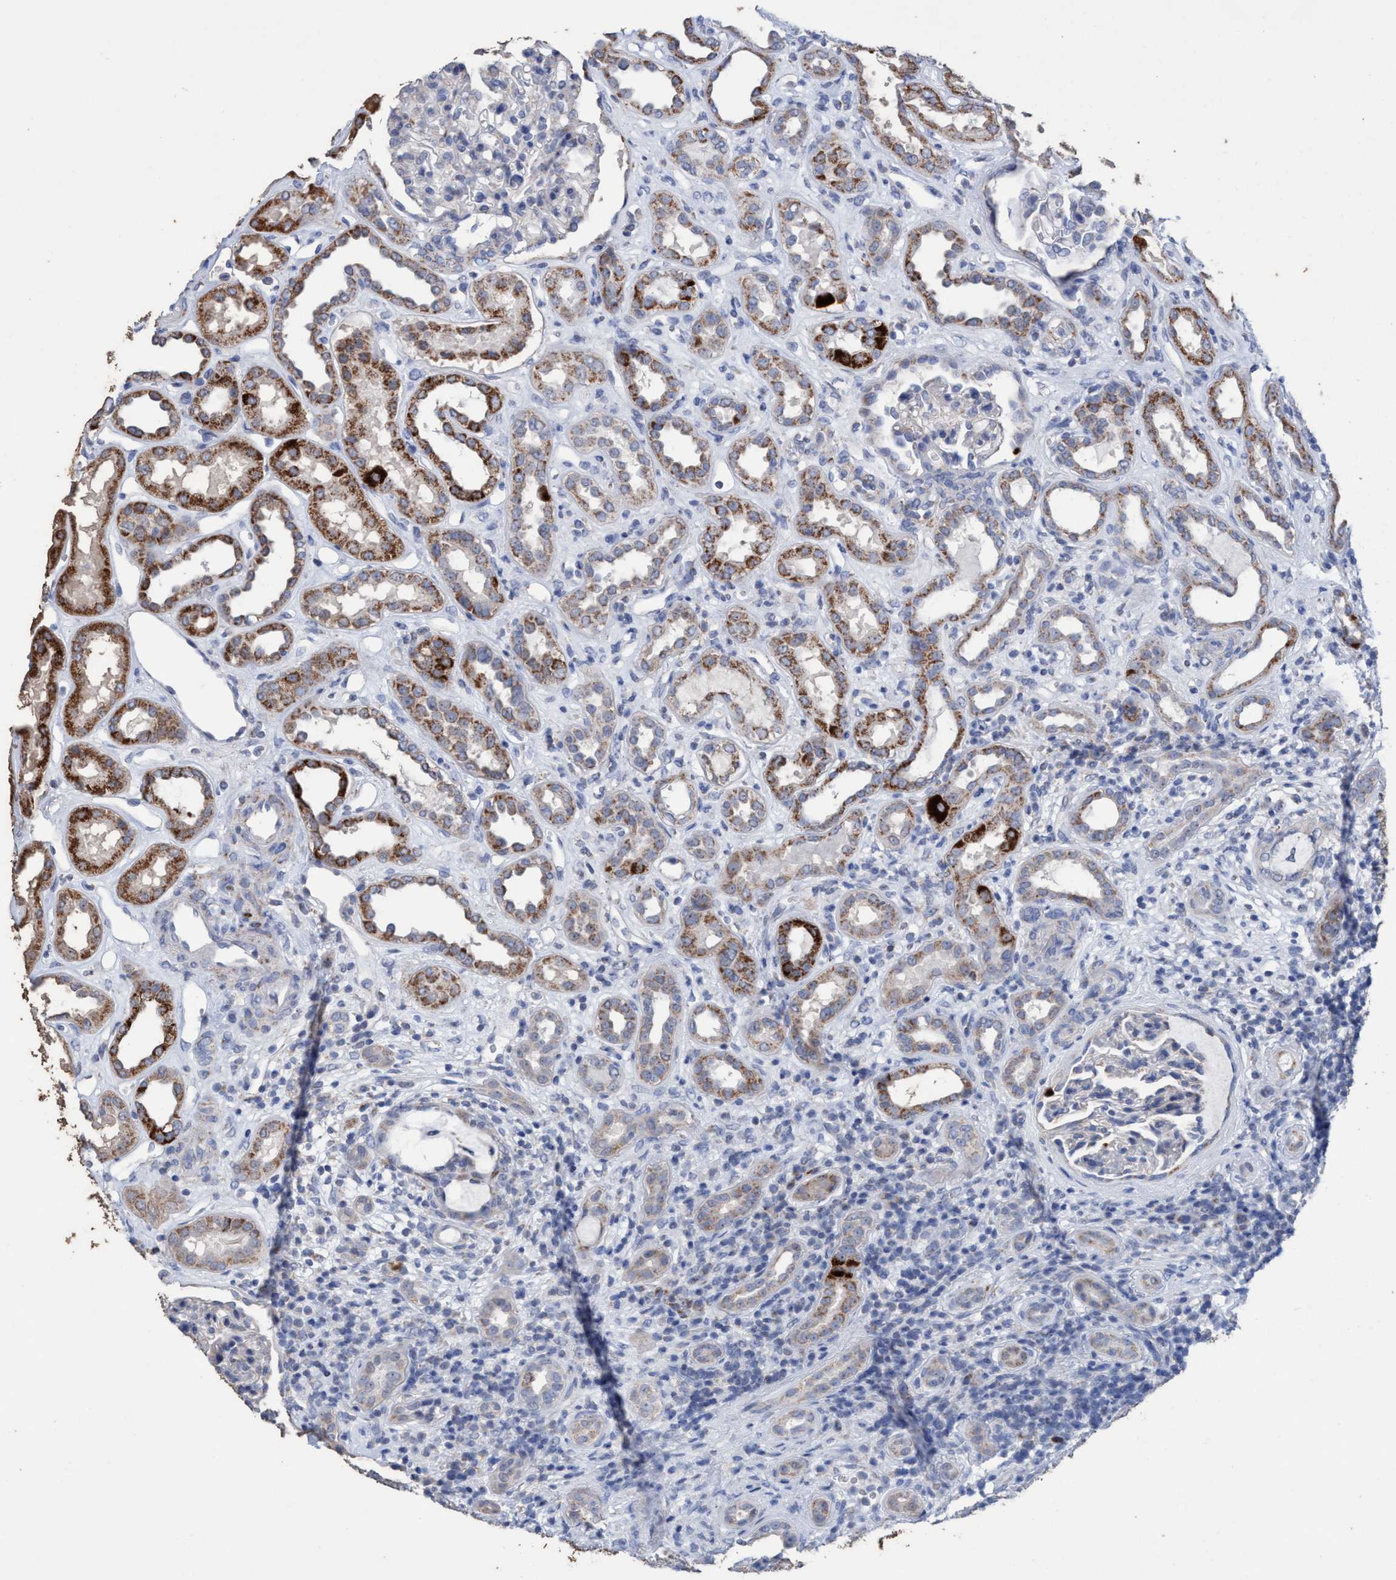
{"staining": {"intensity": "negative", "quantity": "none", "location": "none"}, "tissue": "kidney", "cell_type": "Cells in glomeruli", "image_type": "normal", "snomed": [{"axis": "morphology", "description": "Normal tissue, NOS"}, {"axis": "topography", "description": "Kidney"}], "caption": "An immunohistochemistry (IHC) micrograph of unremarkable kidney is shown. There is no staining in cells in glomeruli of kidney.", "gene": "RSAD1", "patient": {"sex": "male", "age": 59}}